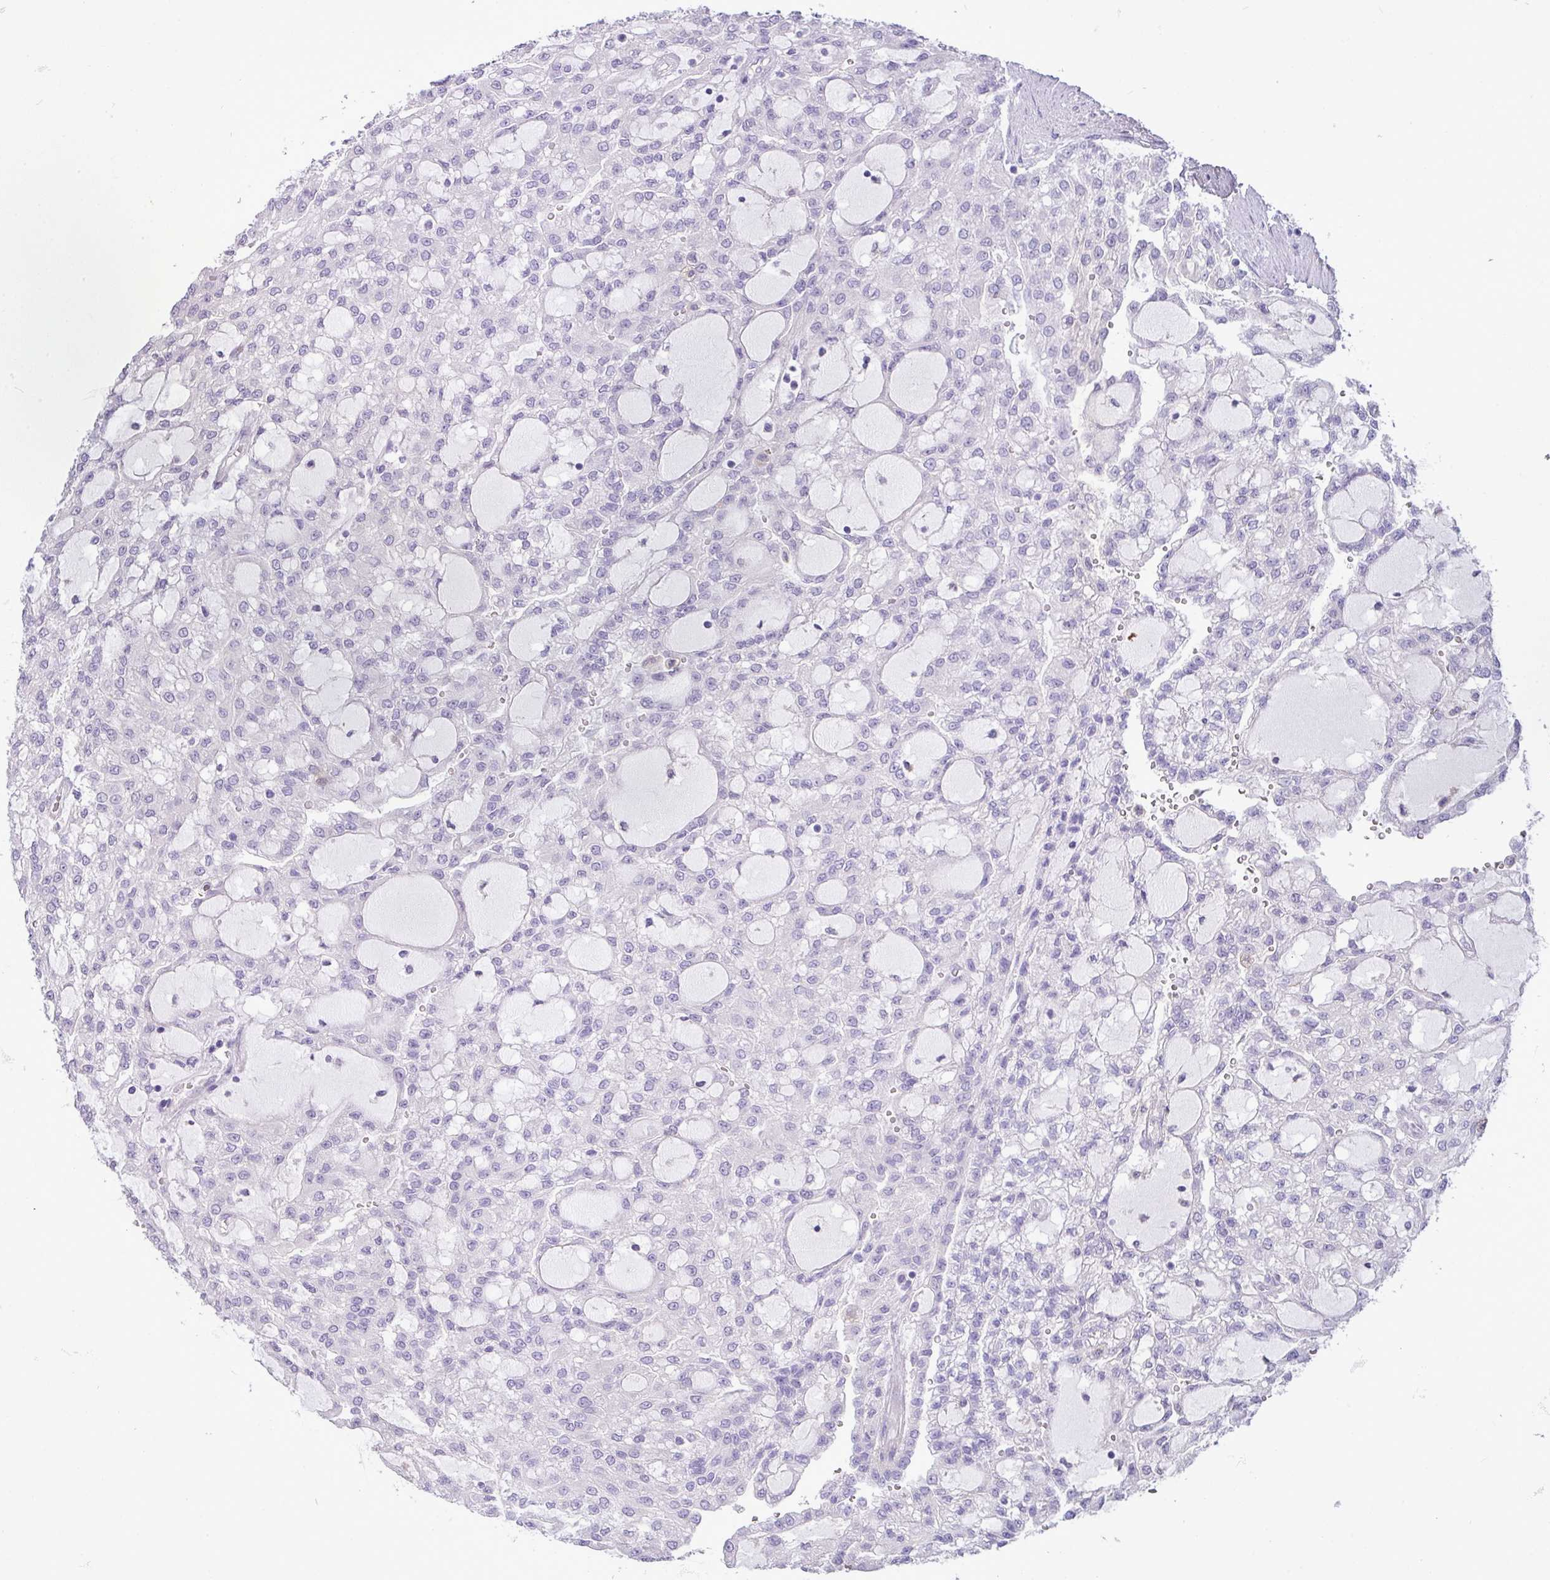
{"staining": {"intensity": "negative", "quantity": "none", "location": "none"}, "tissue": "renal cancer", "cell_type": "Tumor cells", "image_type": "cancer", "snomed": [{"axis": "morphology", "description": "Adenocarcinoma, NOS"}, {"axis": "topography", "description": "Kidney"}], "caption": "A high-resolution image shows immunohistochemistry (IHC) staining of renal adenocarcinoma, which demonstrates no significant positivity in tumor cells.", "gene": "KIRREL3", "patient": {"sex": "male", "age": 63}}